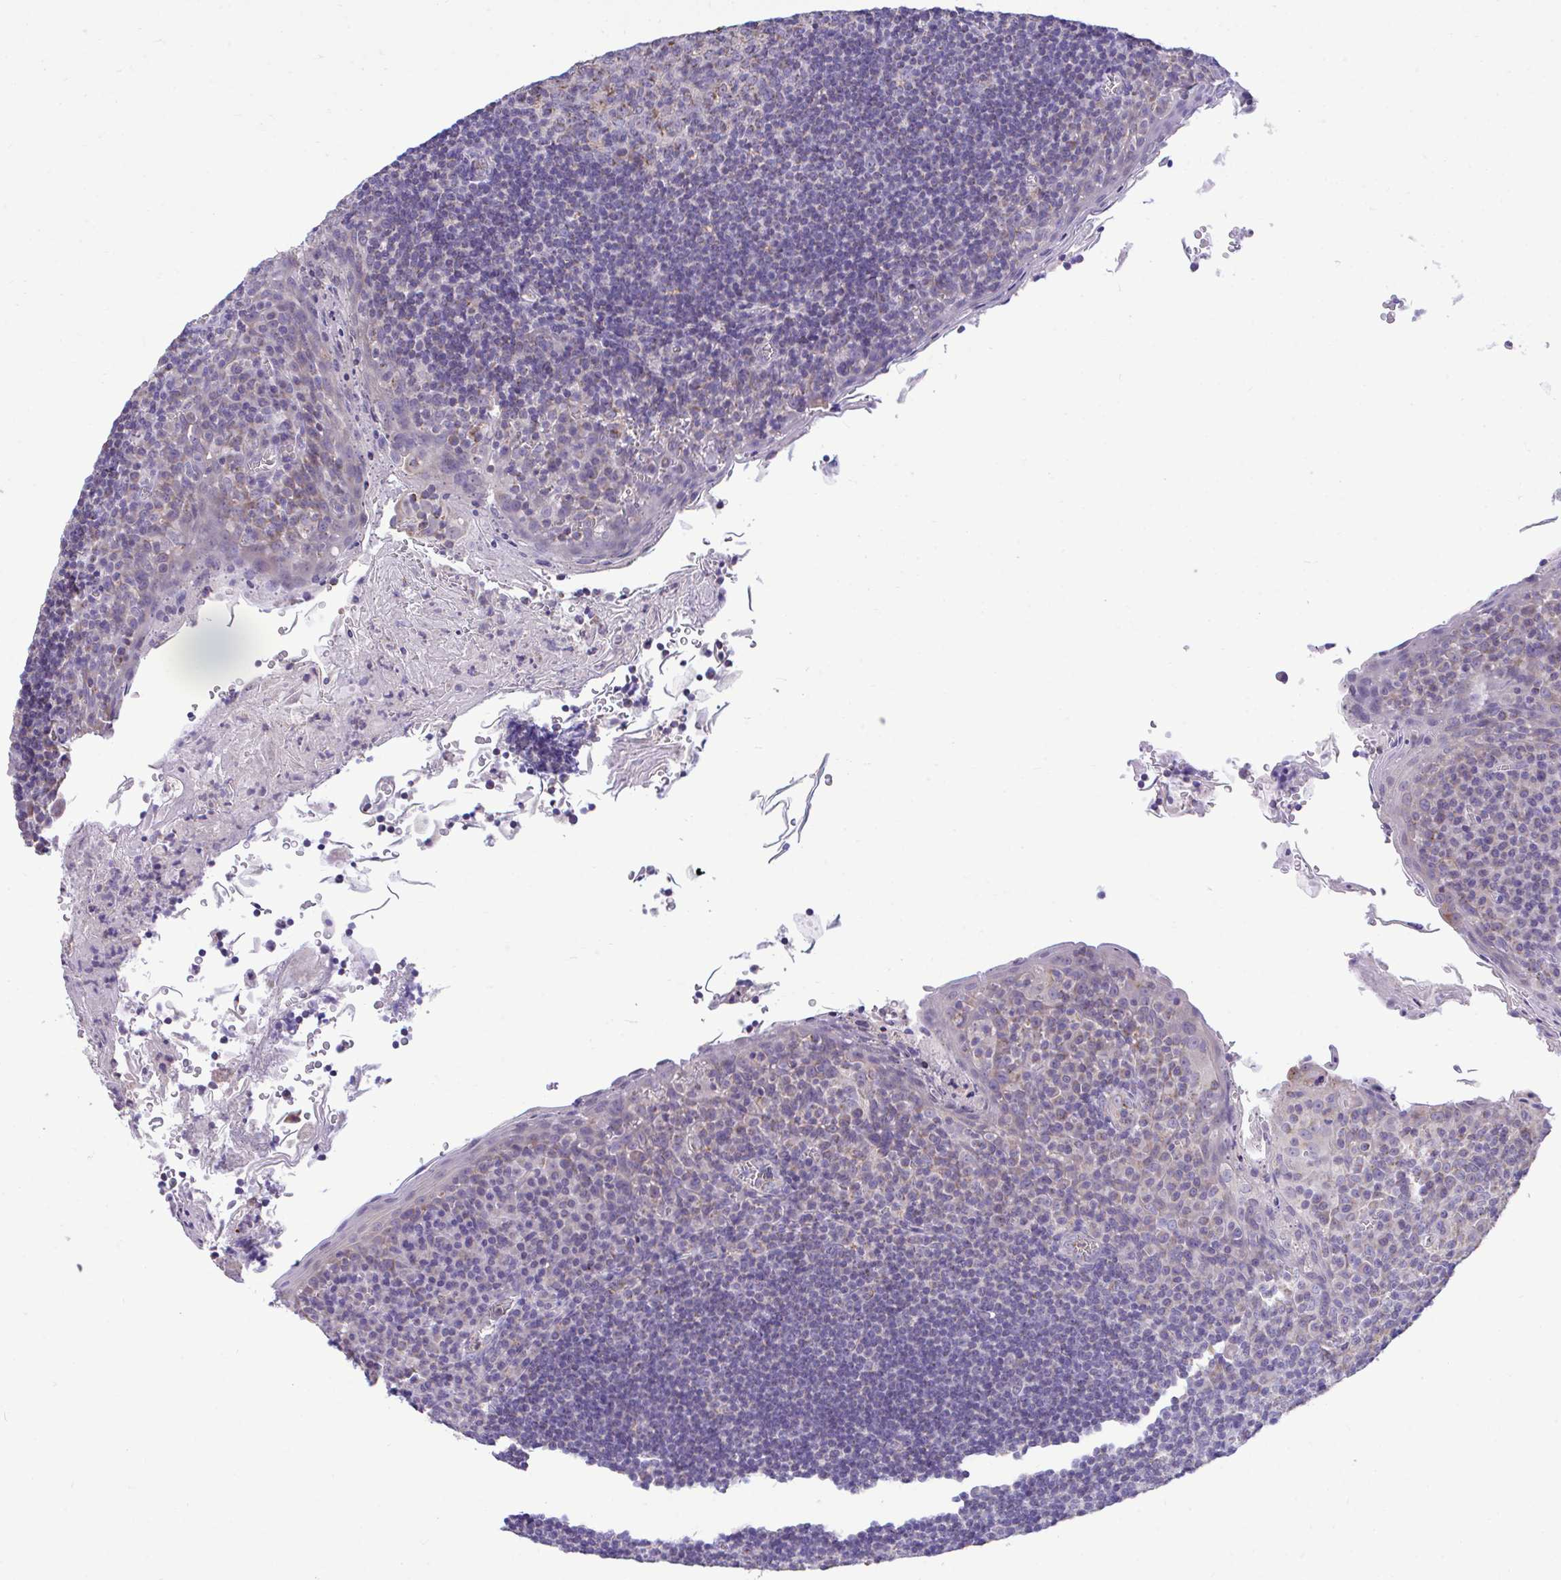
{"staining": {"intensity": "weak", "quantity": "<25%", "location": "cytoplasmic/membranous"}, "tissue": "tonsil", "cell_type": "Germinal center cells", "image_type": "normal", "snomed": [{"axis": "morphology", "description": "Normal tissue, NOS"}, {"axis": "topography", "description": "Tonsil"}], "caption": "An immunohistochemistry image of unremarkable tonsil is shown. There is no staining in germinal center cells of tonsil. (Immunohistochemistry, brightfield microscopy, high magnification).", "gene": "ENSG00000269547", "patient": {"sex": "male", "age": 27}}